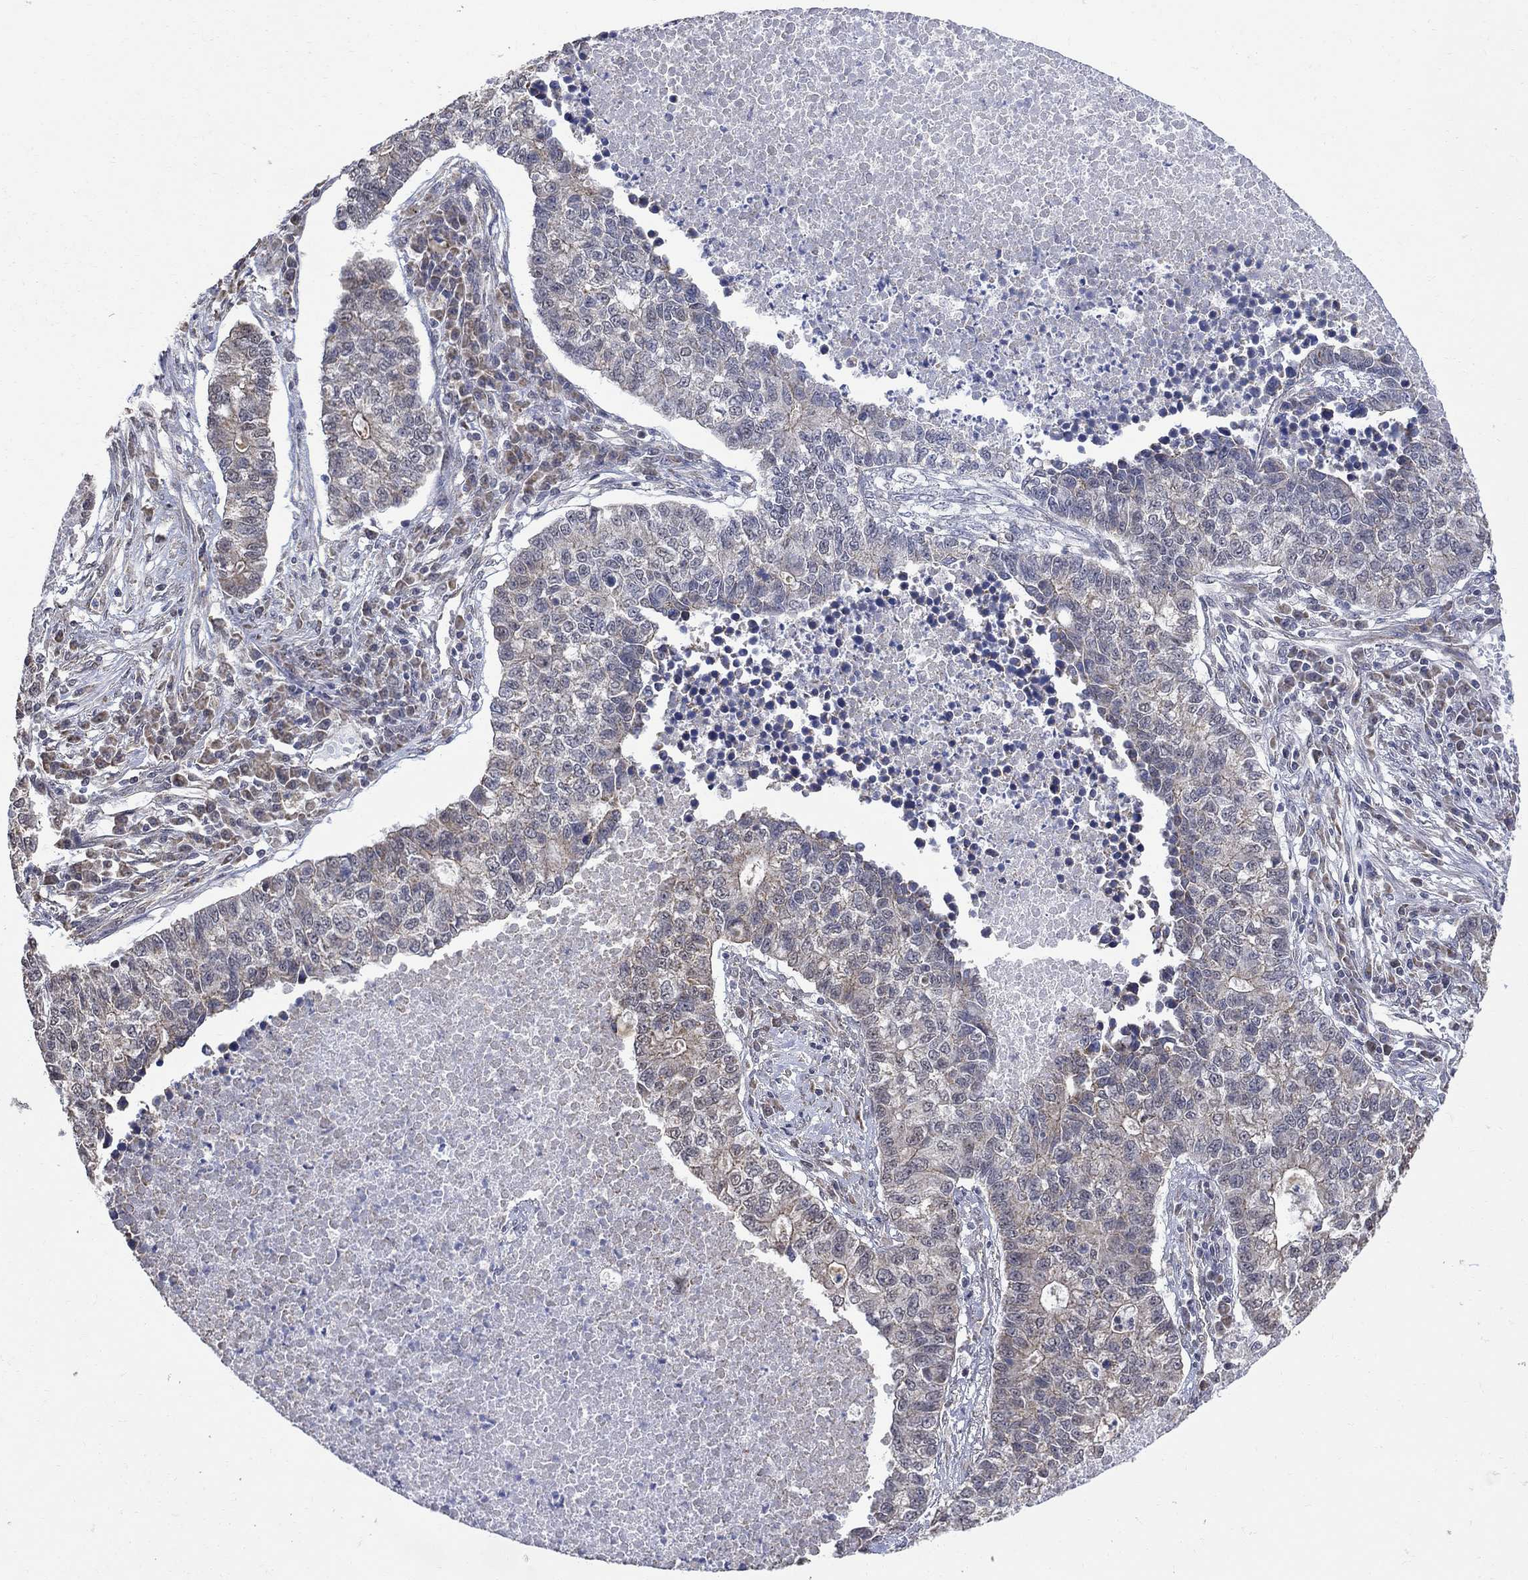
{"staining": {"intensity": "weak", "quantity": "<25%", "location": "cytoplasmic/membranous"}, "tissue": "lung cancer", "cell_type": "Tumor cells", "image_type": "cancer", "snomed": [{"axis": "morphology", "description": "Adenocarcinoma, NOS"}, {"axis": "topography", "description": "Lung"}], "caption": "Immunohistochemistry of human lung adenocarcinoma exhibits no staining in tumor cells. Nuclei are stained in blue.", "gene": "ANKRA2", "patient": {"sex": "male", "age": 57}}